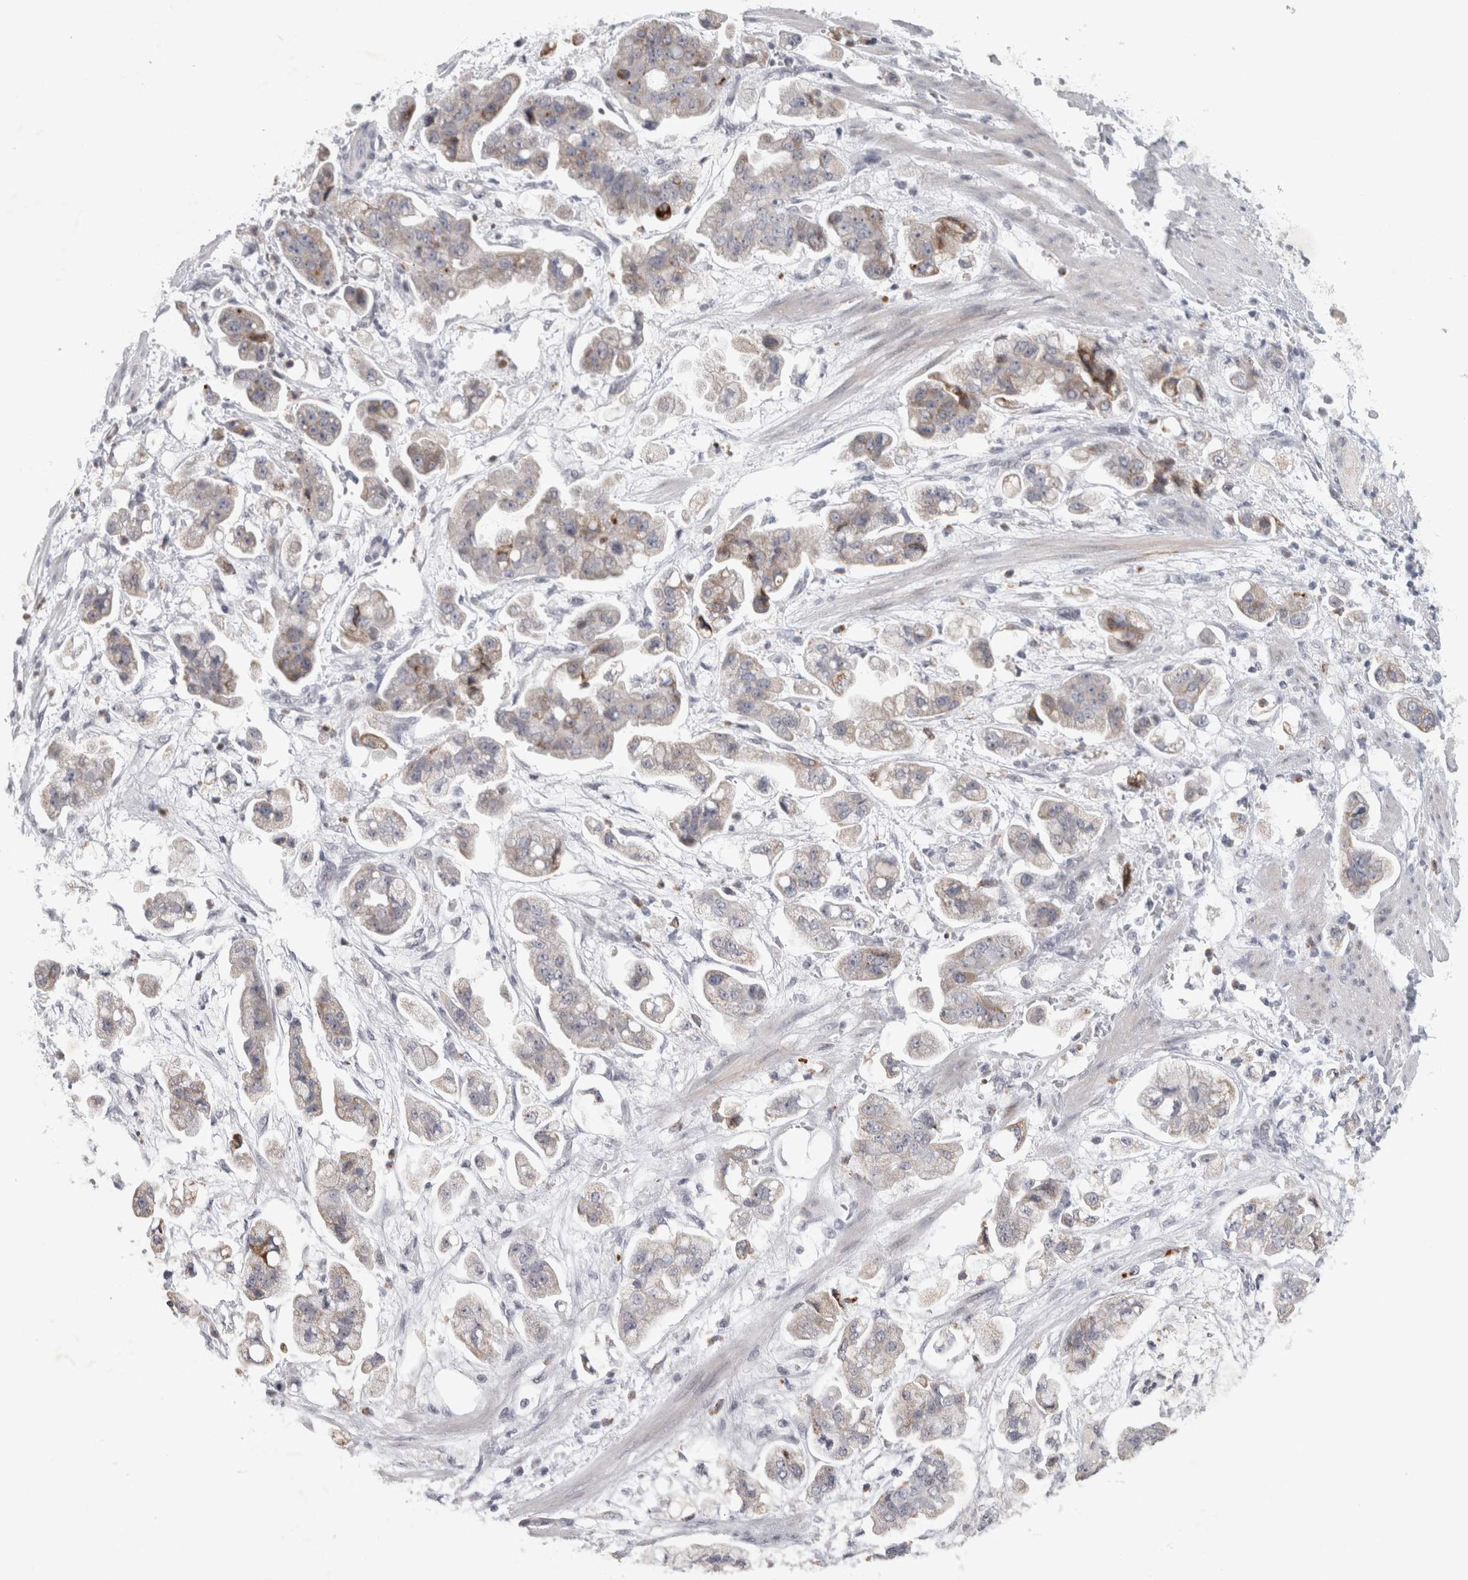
{"staining": {"intensity": "negative", "quantity": "none", "location": "none"}, "tissue": "stomach cancer", "cell_type": "Tumor cells", "image_type": "cancer", "snomed": [{"axis": "morphology", "description": "Adenocarcinoma, NOS"}, {"axis": "topography", "description": "Stomach"}], "caption": "DAB immunohistochemical staining of stomach cancer reveals no significant expression in tumor cells.", "gene": "PTPRN2", "patient": {"sex": "male", "age": 62}}